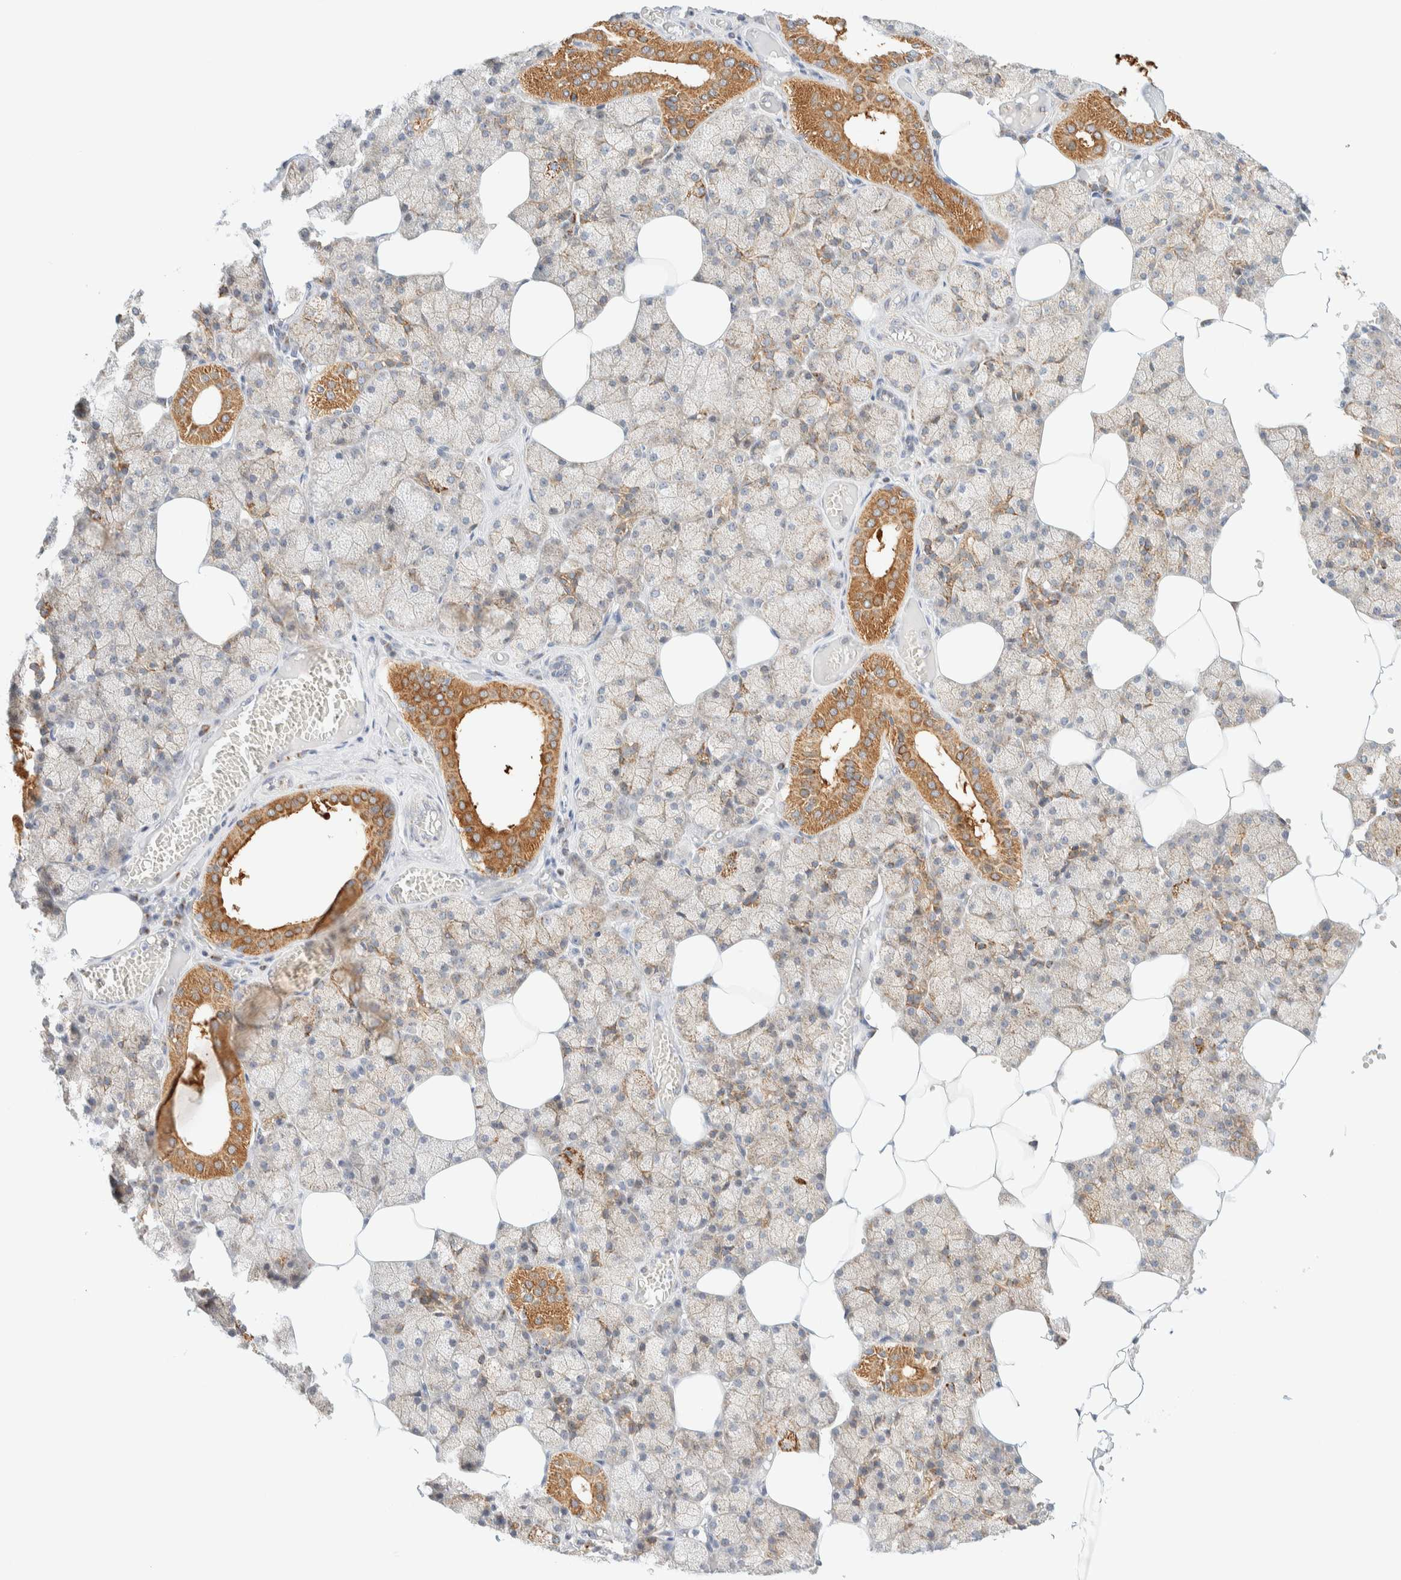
{"staining": {"intensity": "moderate", "quantity": "25%-75%", "location": "cytoplasmic/membranous"}, "tissue": "salivary gland", "cell_type": "Glandular cells", "image_type": "normal", "snomed": [{"axis": "morphology", "description": "Normal tissue, NOS"}, {"axis": "topography", "description": "Salivary gland"}], "caption": "Salivary gland stained with IHC displays moderate cytoplasmic/membranous positivity in about 25%-75% of glandular cells.", "gene": "PPM1K", "patient": {"sex": "male", "age": 62}}